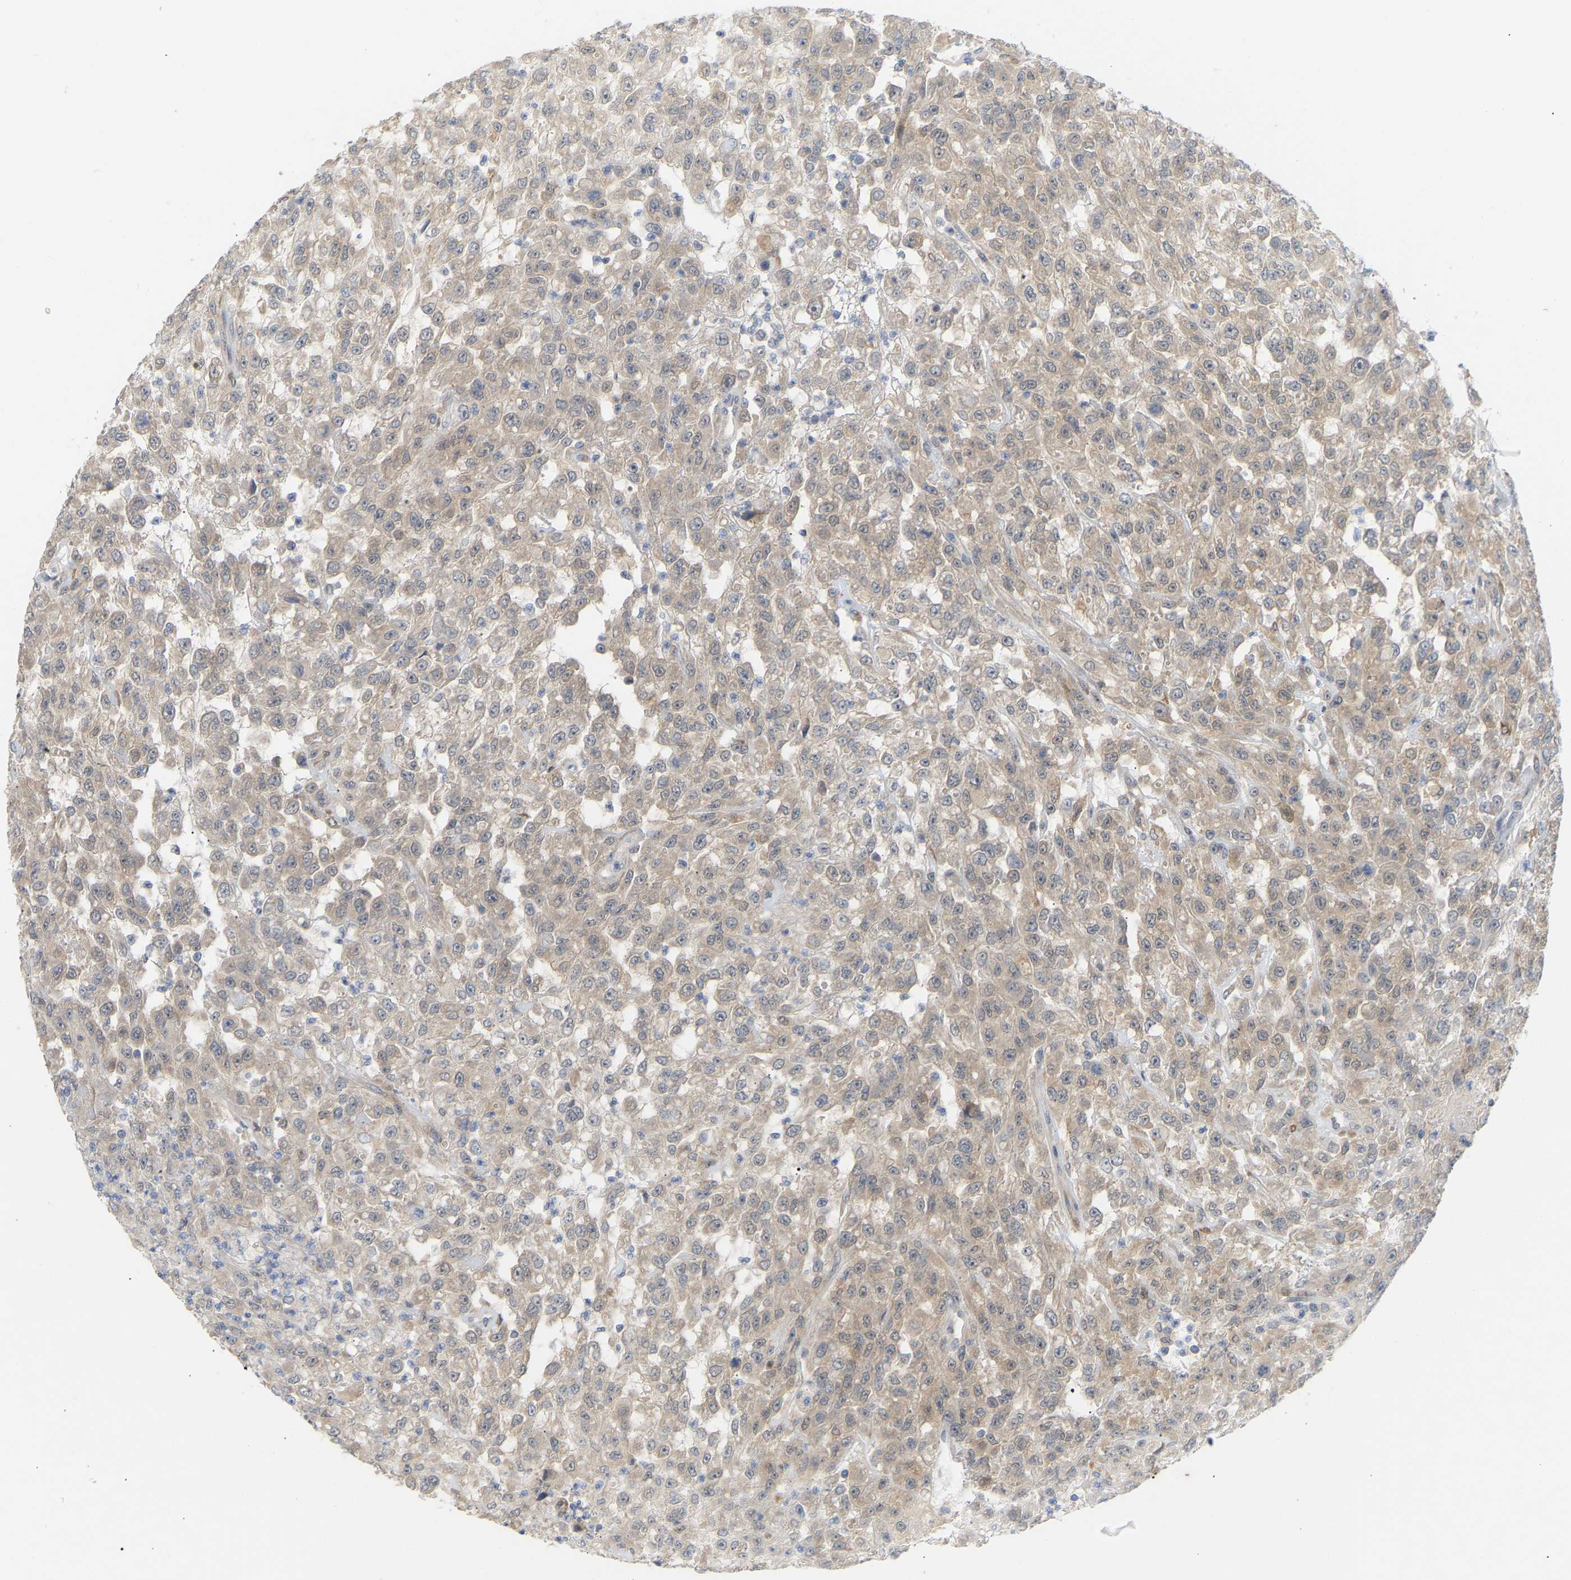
{"staining": {"intensity": "weak", "quantity": "<25%", "location": "cytoplasmic/membranous"}, "tissue": "urothelial cancer", "cell_type": "Tumor cells", "image_type": "cancer", "snomed": [{"axis": "morphology", "description": "Urothelial carcinoma, High grade"}, {"axis": "topography", "description": "Urinary bladder"}], "caption": "This micrograph is of high-grade urothelial carcinoma stained with immunohistochemistry to label a protein in brown with the nuclei are counter-stained blue. There is no expression in tumor cells.", "gene": "TPMT", "patient": {"sex": "male", "age": 46}}